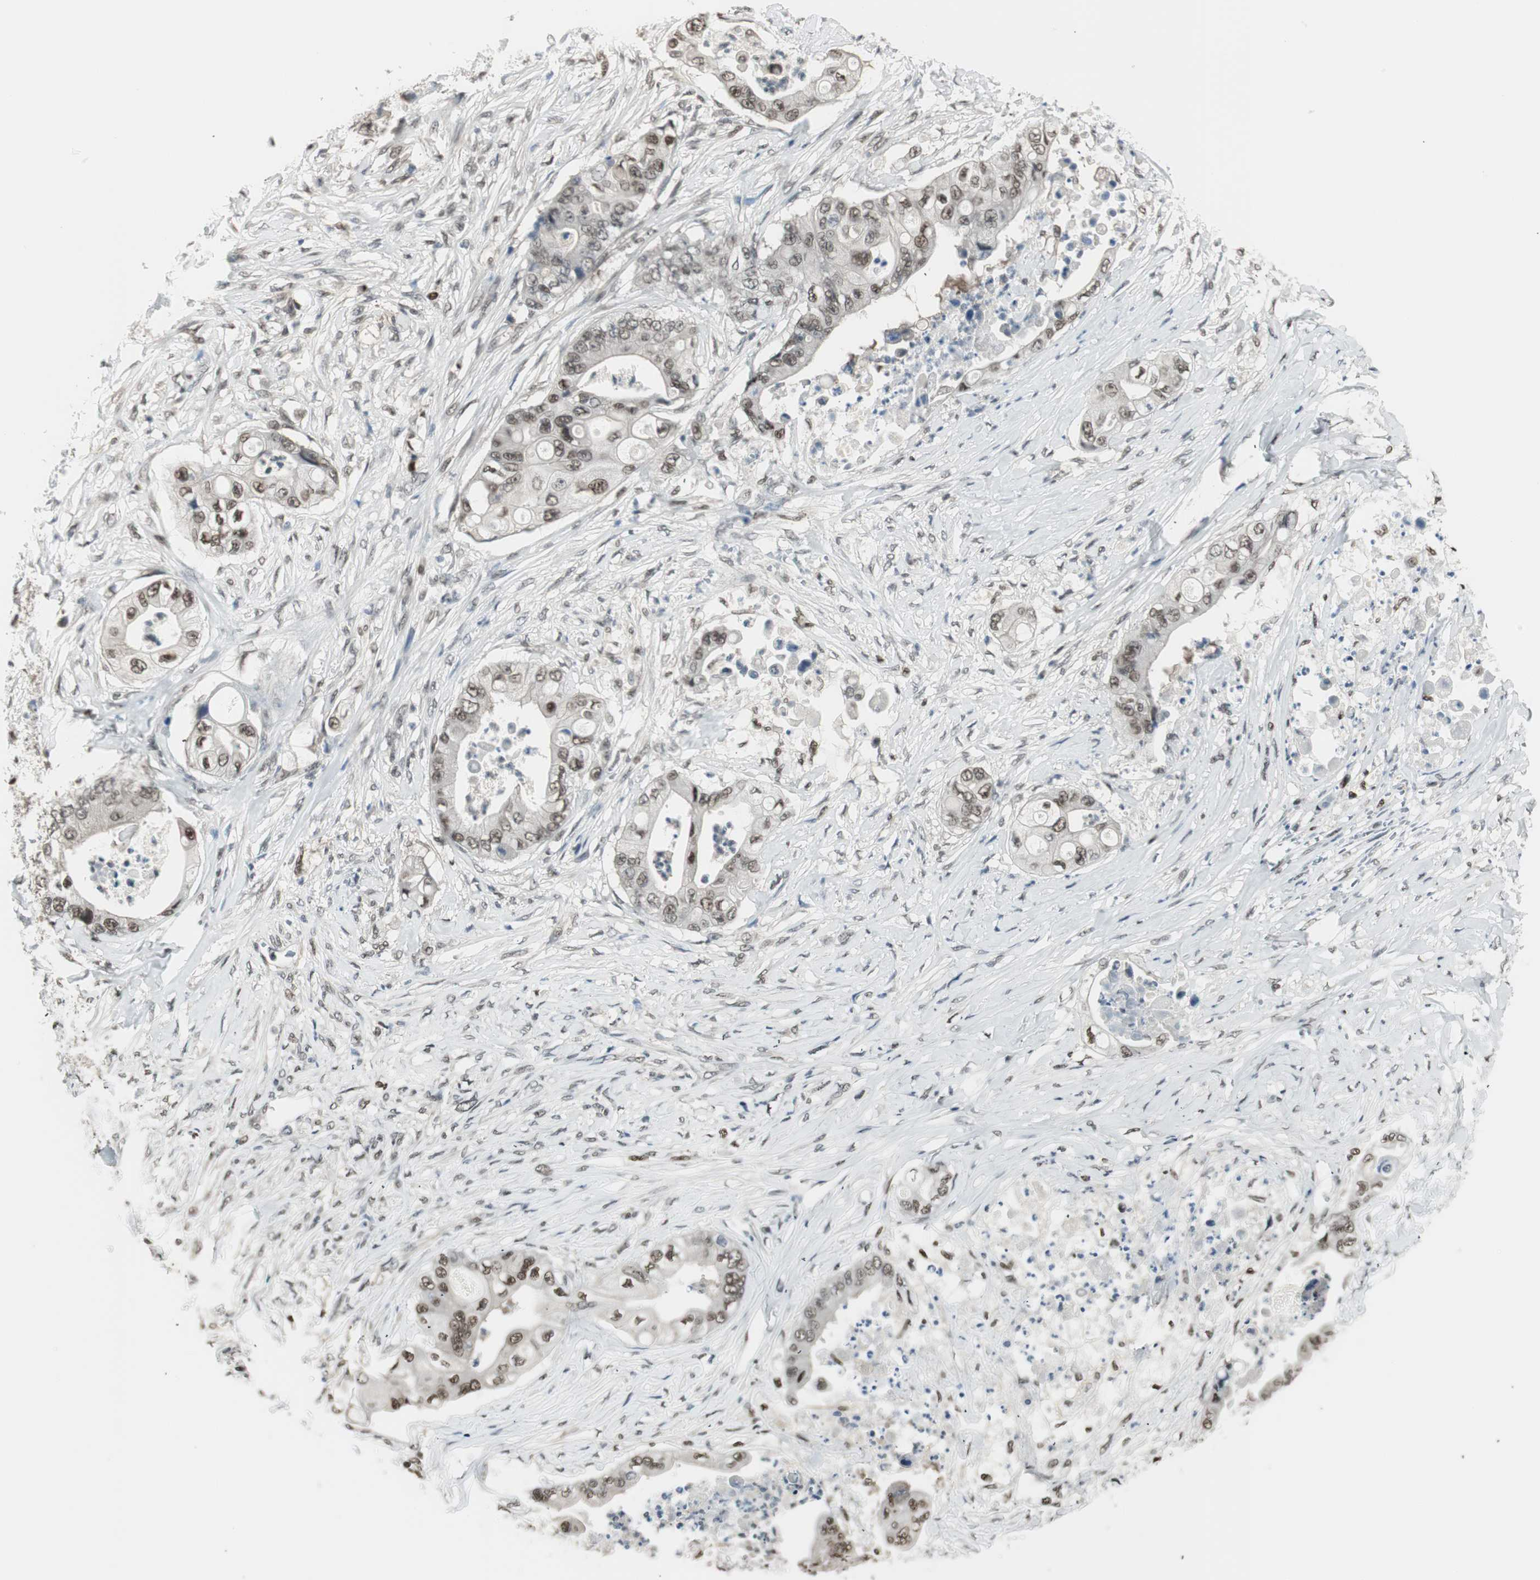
{"staining": {"intensity": "weak", "quantity": ">75%", "location": "nuclear"}, "tissue": "stomach cancer", "cell_type": "Tumor cells", "image_type": "cancer", "snomed": [{"axis": "morphology", "description": "Adenocarcinoma, NOS"}, {"axis": "topography", "description": "Stomach"}], "caption": "Immunohistochemical staining of stomach cancer (adenocarcinoma) exhibits weak nuclear protein staining in about >75% of tumor cells.", "gene": "LONP2", "patient": {"sex": "female", "age": 73}}